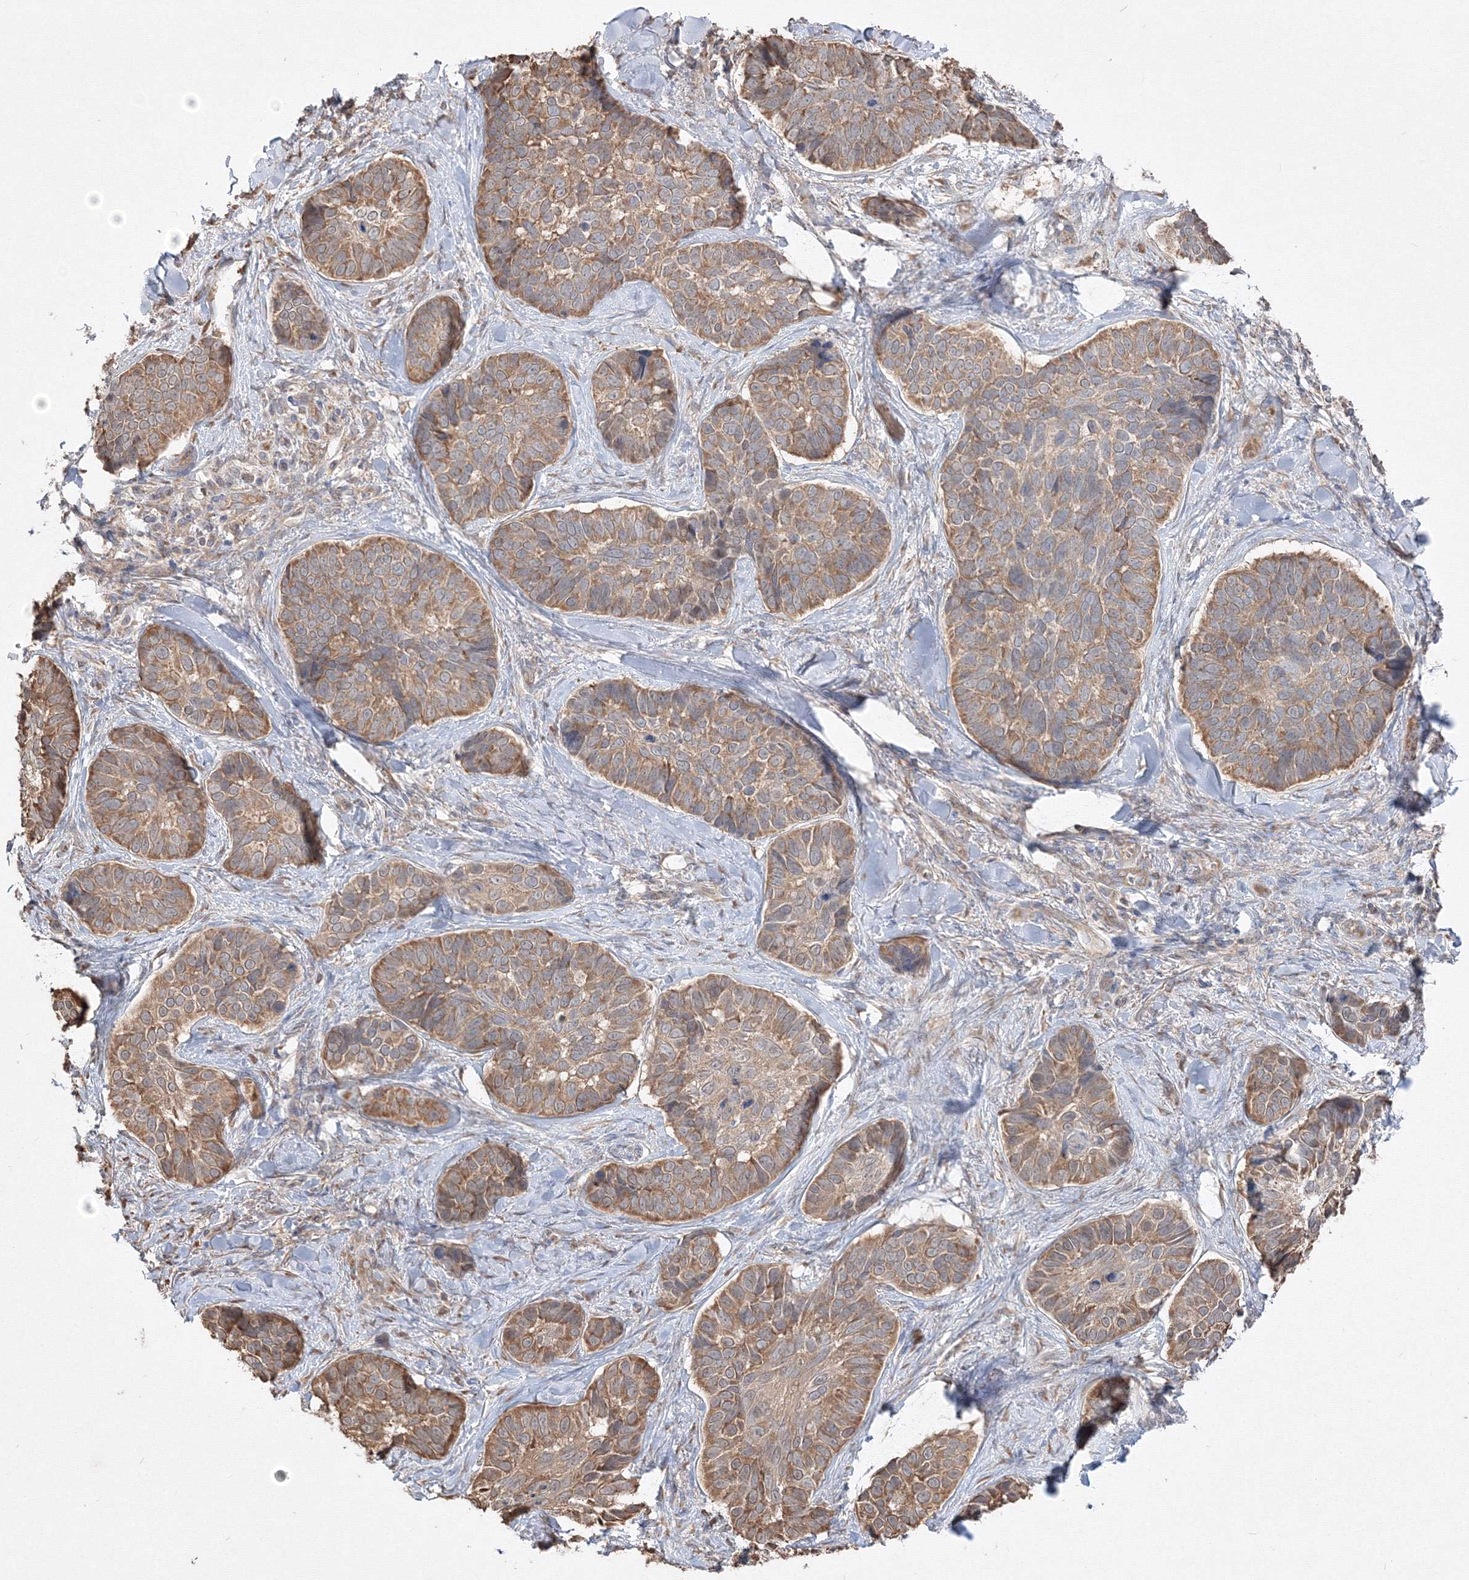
{"staining": {"intensity": "moderate", "quantity": ">75%", "location": "cytoplasmic/membranous"}, "tissue": "skin cancer", "cell_type": "Tumor cells", "image_type": "cancer", "snomed": [{"axis": "morphology", "description": "Basal cell carcinoma"}, {"axis": "topography", "description": "Skin"}], "caption": "Approximately >75% of tumor cells in human basal cell carcinoma (skin) reveal moderate cytoplasmic/membranous protein staining as visualized by brown immunohistochemical staining.", "gene": "FBXL8", "patient": {"sex": "male", "age": 62}}